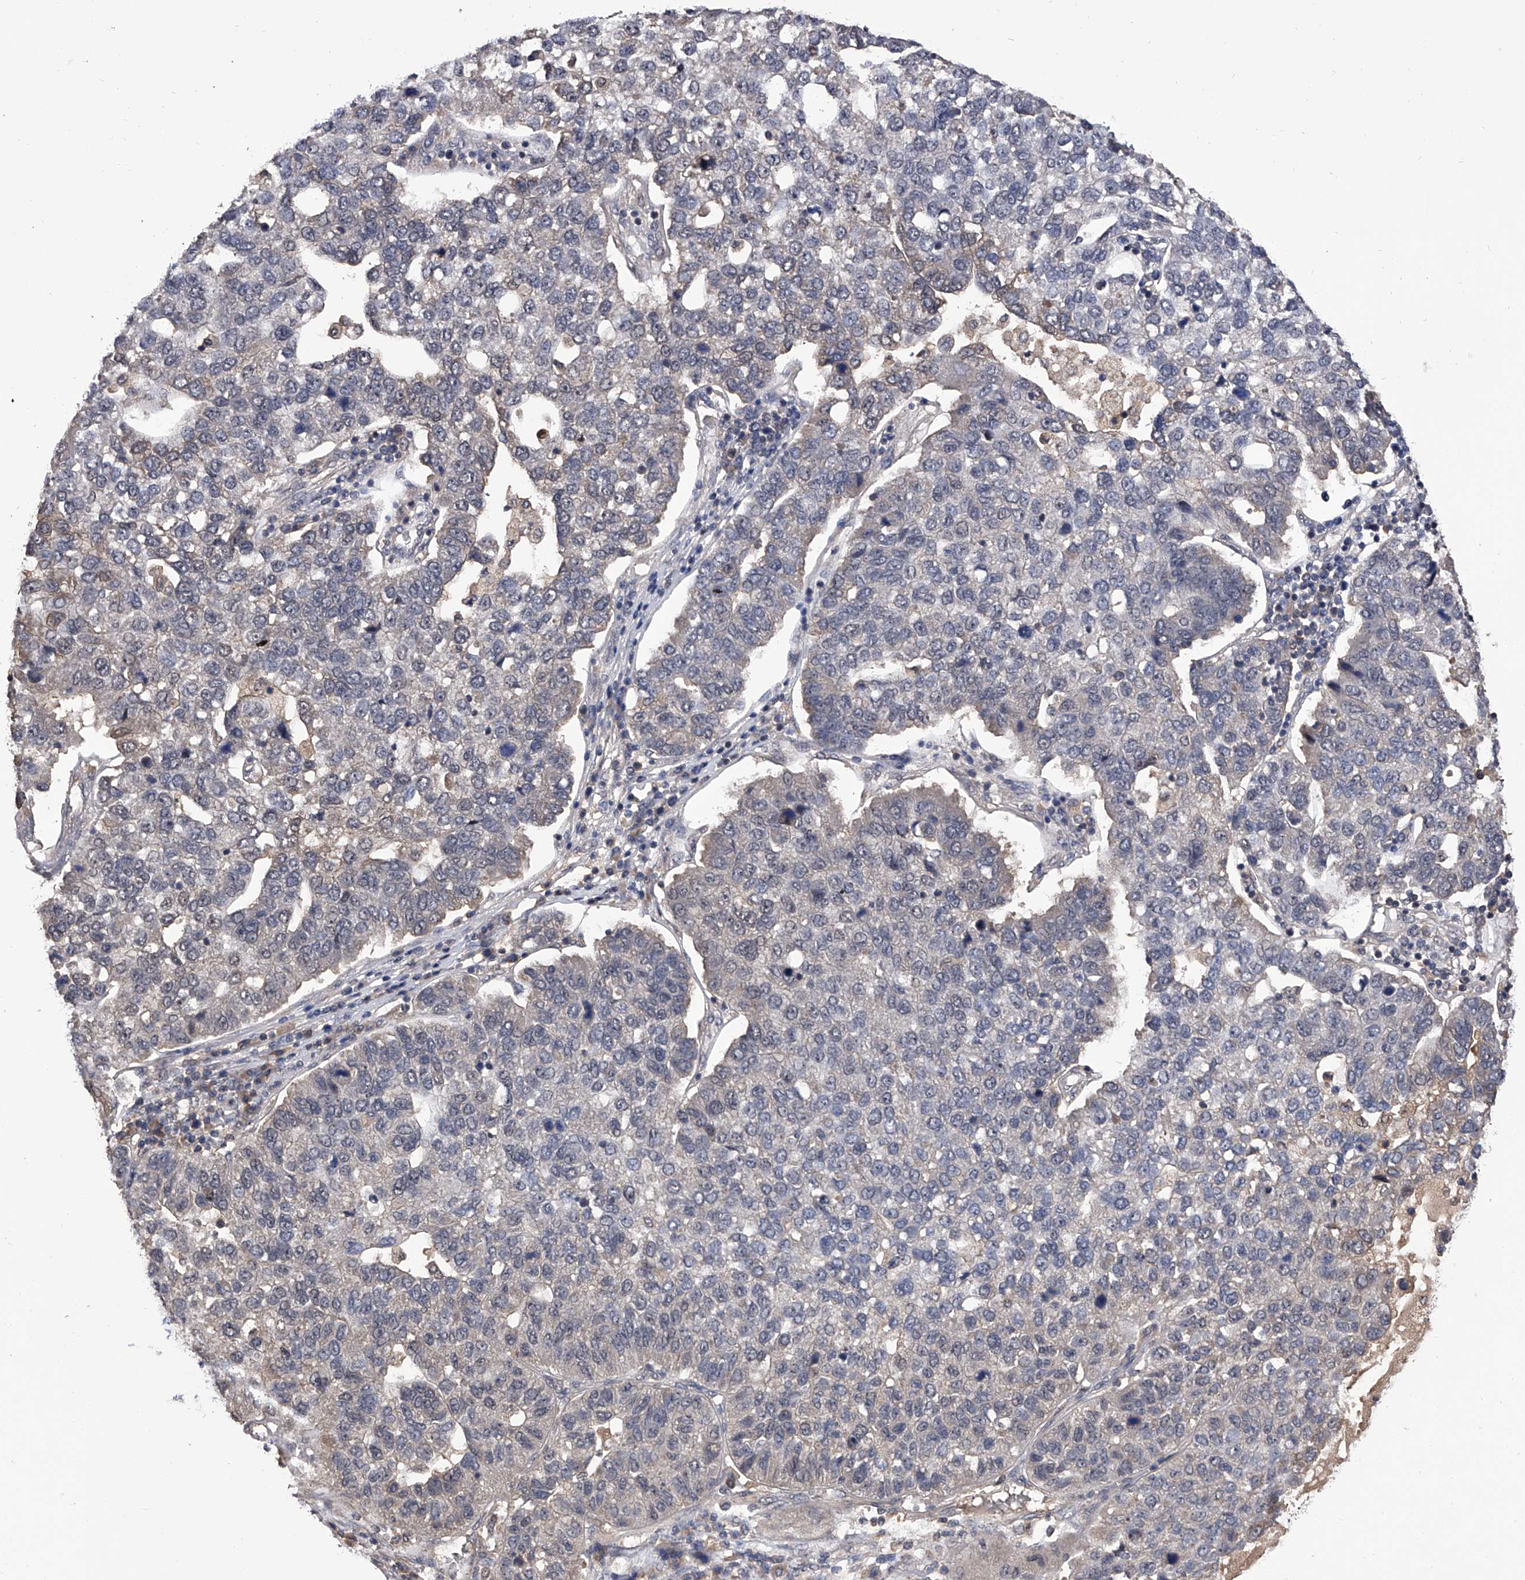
{"staining": {"intensity": "negative", "quantity": "none", "location": "none"}, "tissue": "pancreatic cancer", "cell_type": "Tumor cells", "image_type": "cancer", "snomed": [{"axis": "morphology", "description": "Adenocarcinoma, NOS"}, {"axis": "topography", "description": "Pancreas"}], "caption": "An IHC image of pancreatic adenocarcinoma is shown. There is no staining in tumor cells of pancreatic adenocarcinoma. The staining was performed using DAB to visualize the protein expression in brown, while the nuclei were stained in blue with hematoxylin (Magnification: 20x).", "gene": "EFCAB7", "patient": {"sex": "female", "age": 61}}